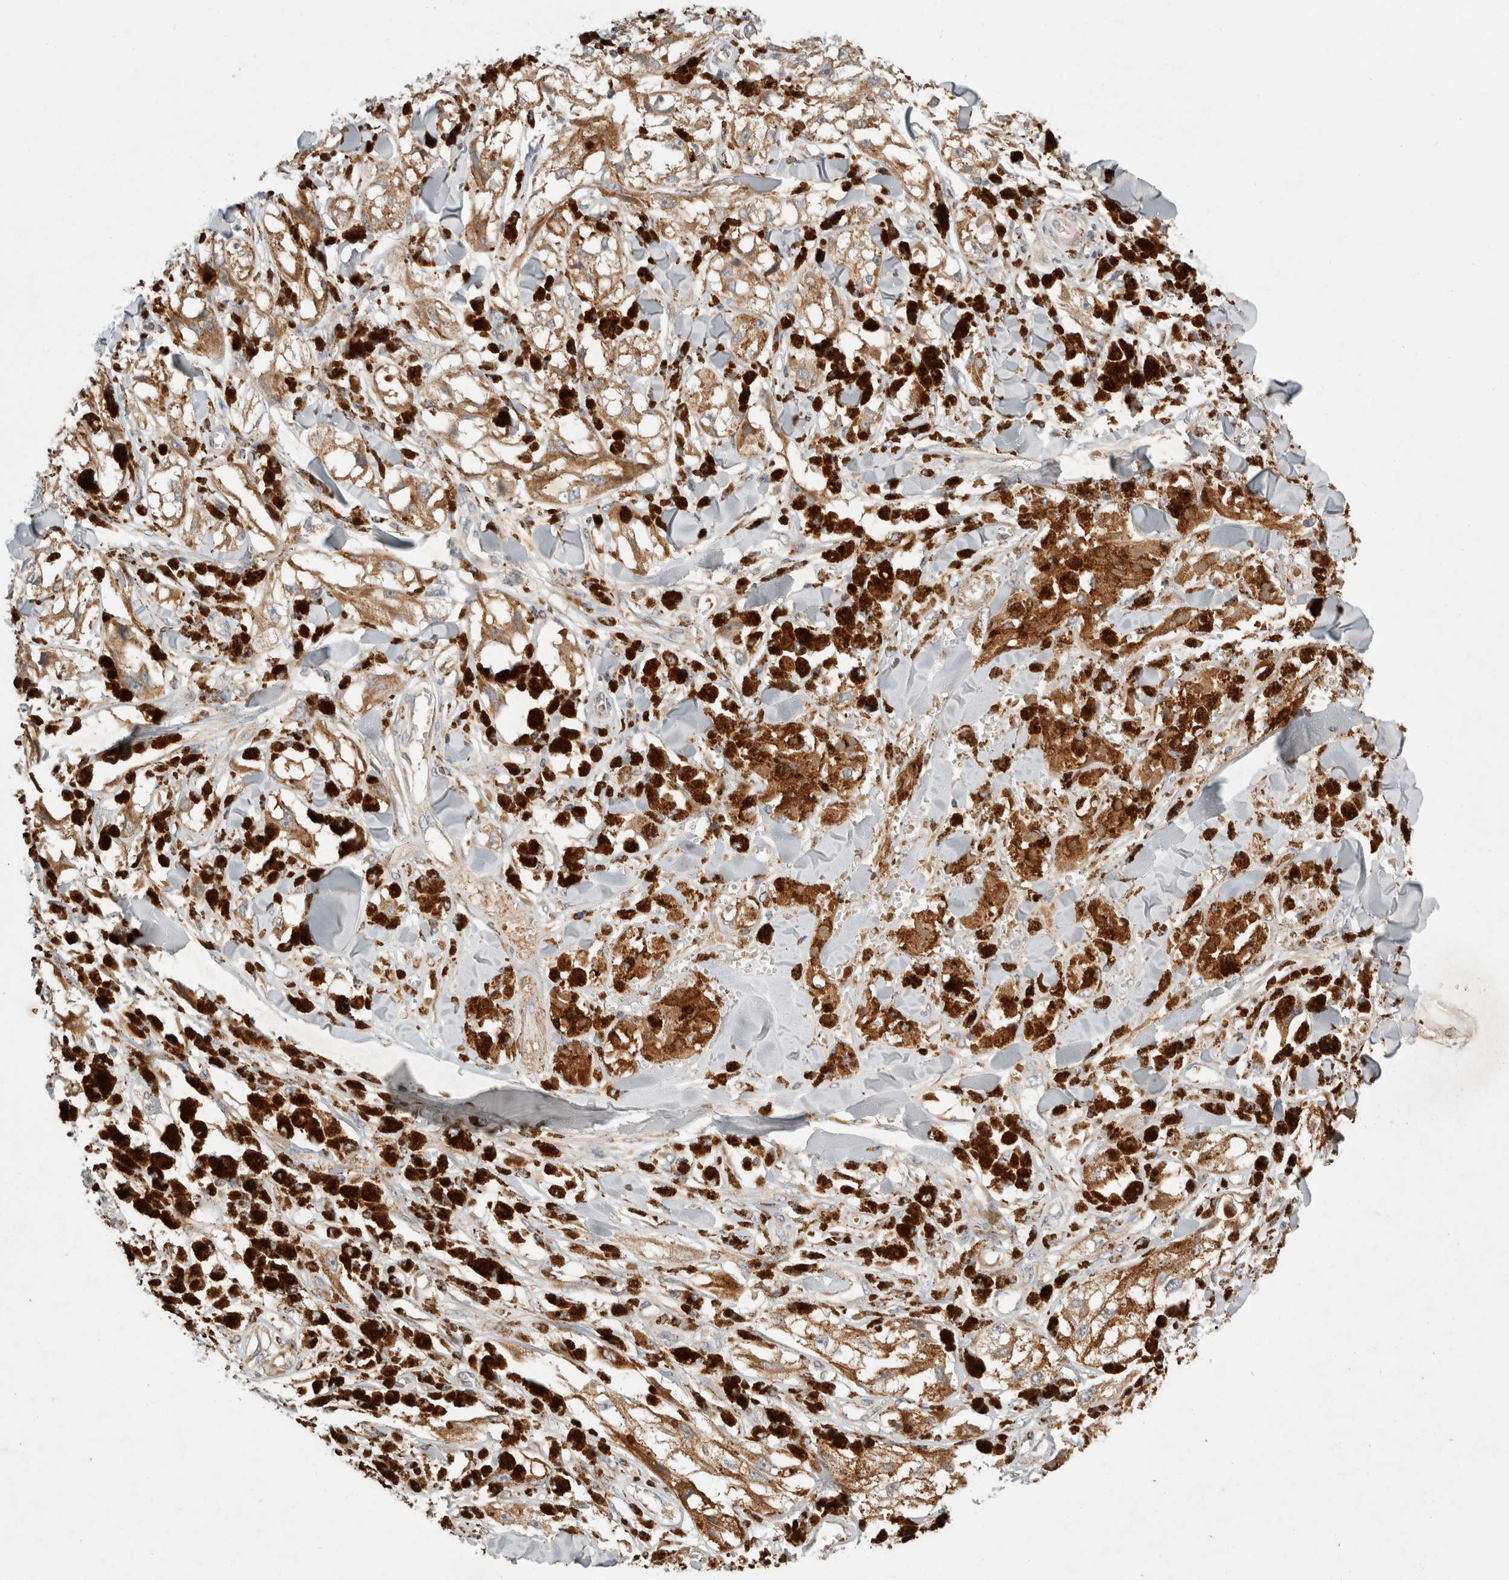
{"staining": {"intensity": "weak", "quantity": ">75%", "location": "cytoplasmic/membranous"}, "tissue": "melanoma", "cell_type": "Tumor cells", "image_type": "cancer", "snomed": [{"axis": "morphology", "description": "Malignant melanoma, NOS"}, {"axis": "topography", "description": "Skin"}], "caption": "High-magnification brightfield microscopy of malignant melanoma stained with DAB (3,3'-diaminobenzidine) (brown) and counterstained with hematoxylin (blue). tumor cells exhibit weak cytoplasmic/membranous staining is seen in about>75% of cells. (DAB = brown stain, brightfield microscopy at high magnification).", "gene": "HROB", "patient": {"sex": "male", "age": 88}}